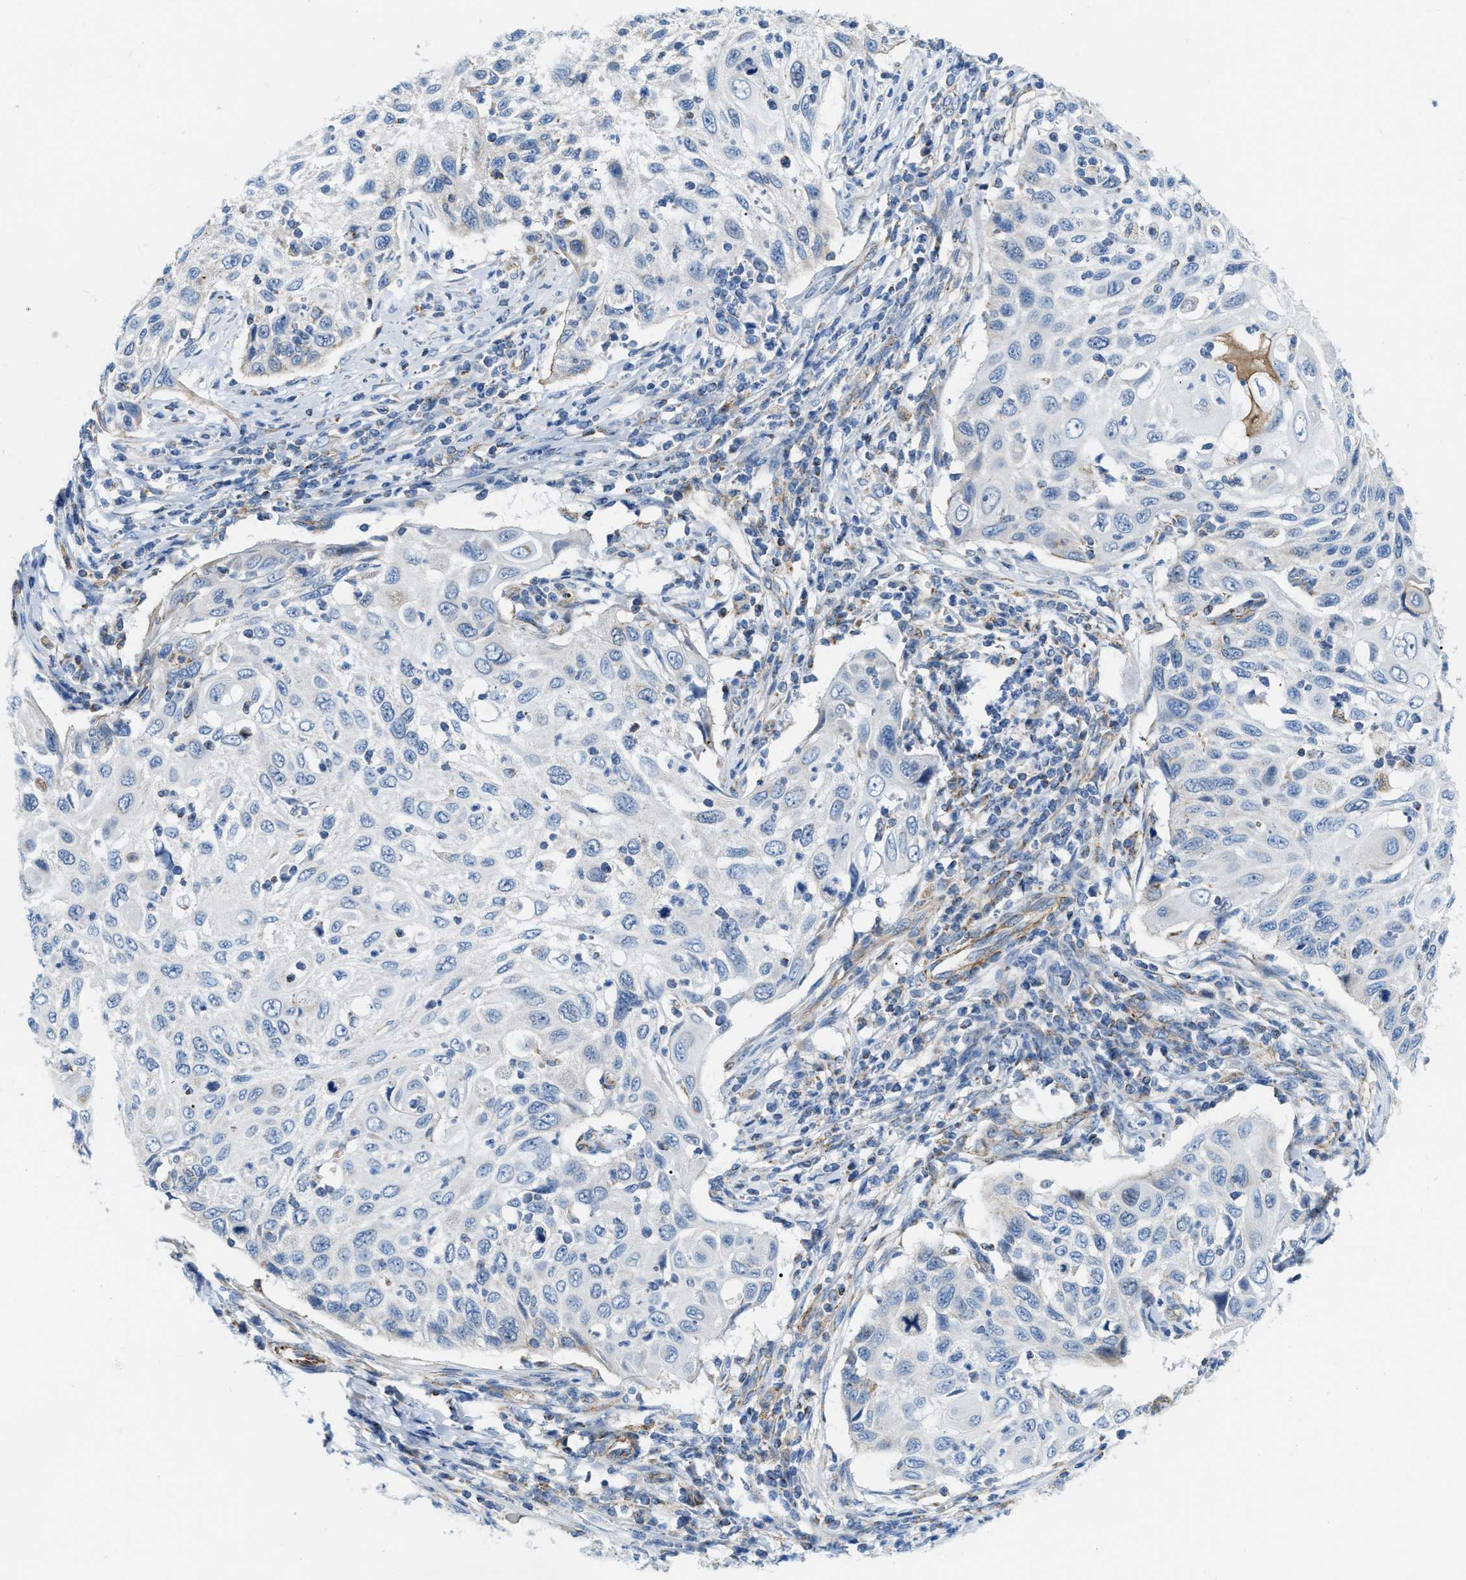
{"staining": {"intensity": "negative", "quantity": "none", "location": "none"}, "tissue": "cervical cancer", "cell_type": "Tumor cells", "image_type": "cancer", "snomed": [{"axis": "morphology", "description": "Squamous cell carcinoma, NOS"}, {"axis": "topography", "description": "Cervix"}], "caption": "IHC photomicrograph of neoplastic tissue: cervical cancer (squamous cell carcinoma) stained with DAB reveals no significant protein expression in tumor cells.", "gene": "JADE1", "patient": {"sex": "female", "age": 70}}